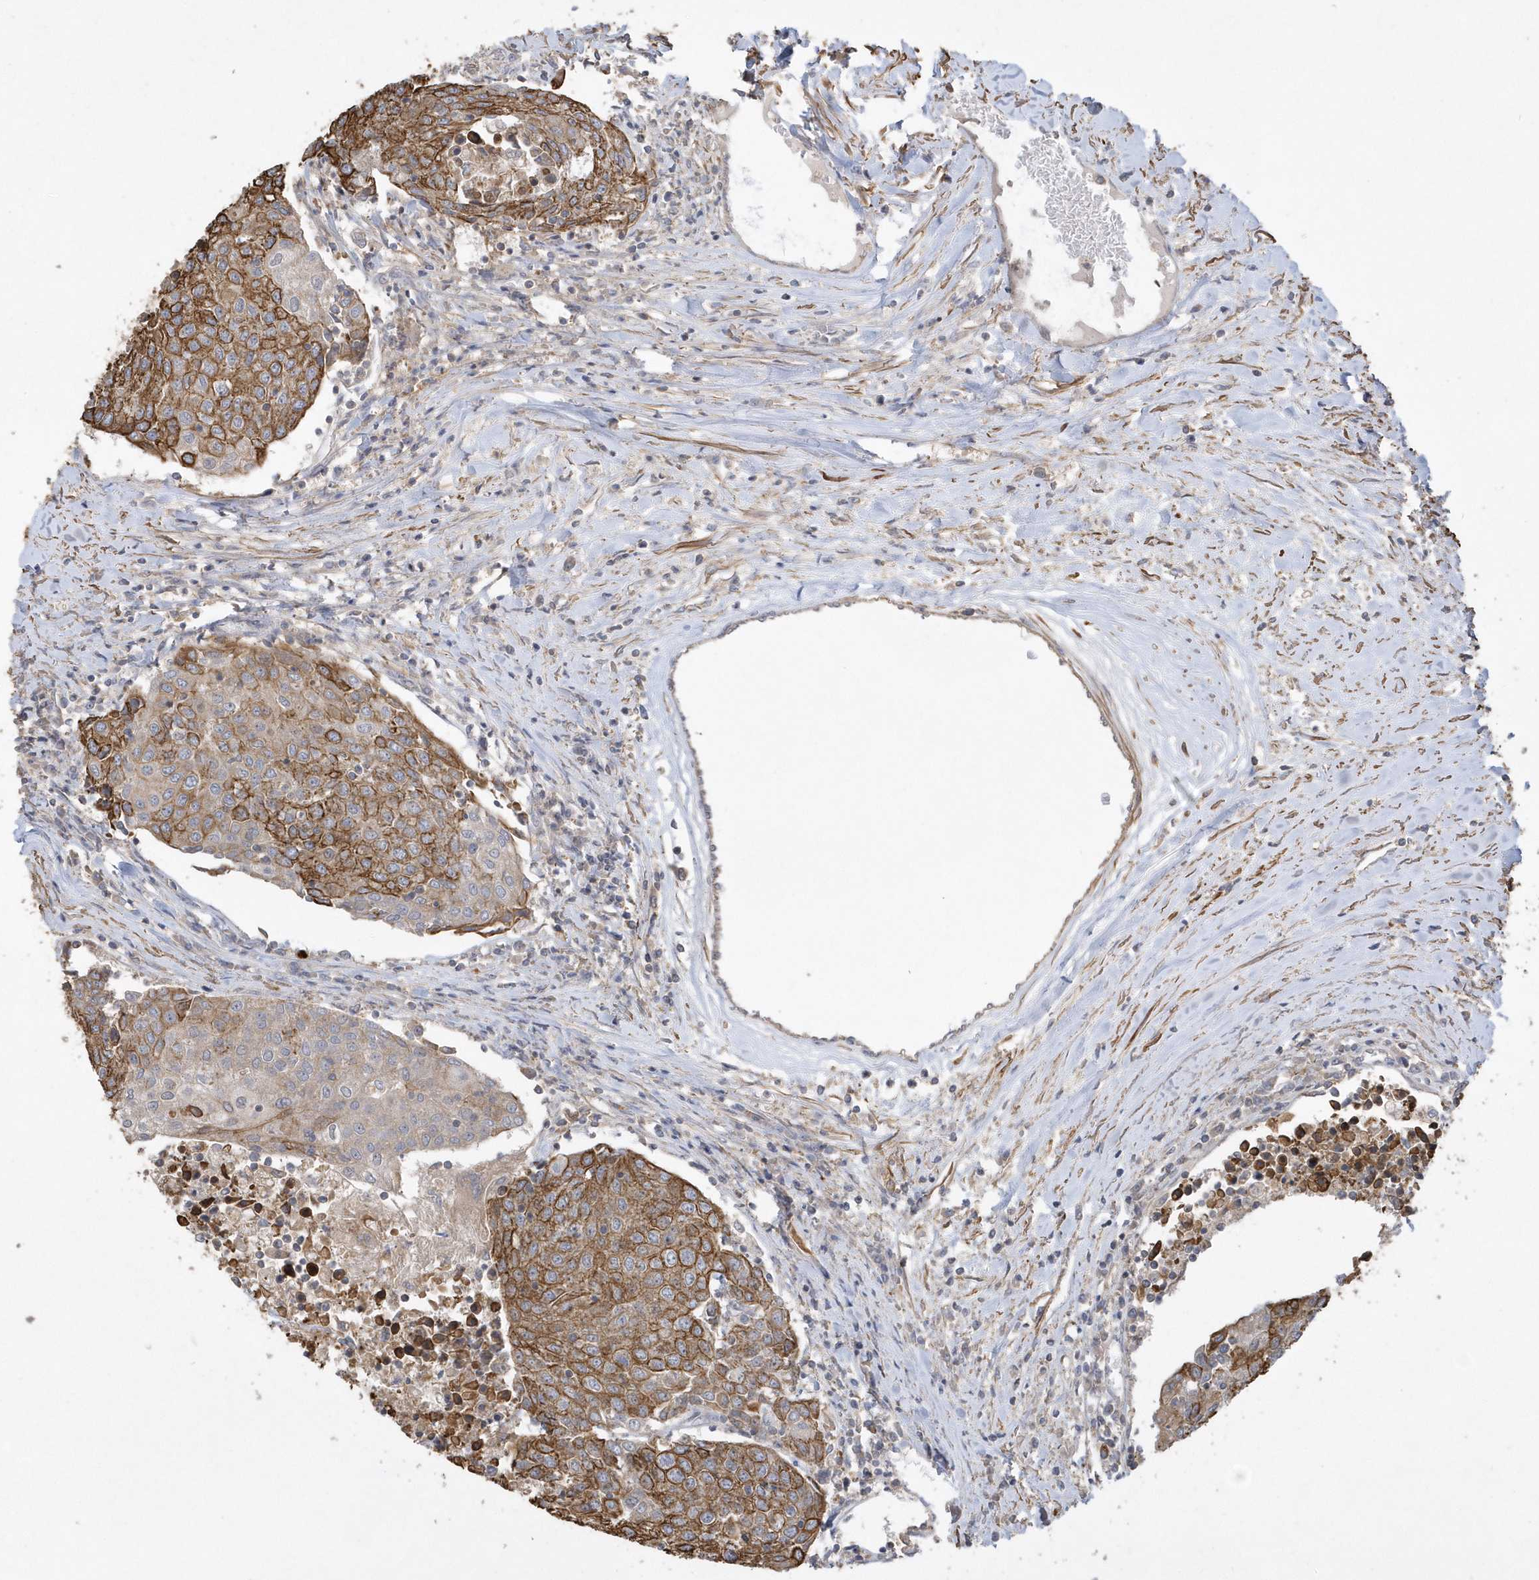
{"staining": {"intensity": "moderate", "quantity": ">75%", "location": "cytoplasmic/membranous"}, "tissue": "urothelial cancer", "cell_type": "Tumor cells", "image_type": "cancer", "snomed": [{"axis": "morphology", "description": "Urothelial carcinoma, High grade"}, {"axis": "topography", "description": "Urinary bladder"}], "caption": "An image of high-grade urothelial carcinoma stained for a protein shows moderate cytoplasmic/membranous brown staining in tumor cells.", "gene": "SENP8", "patient": {"sex": "female", "age": 85}}